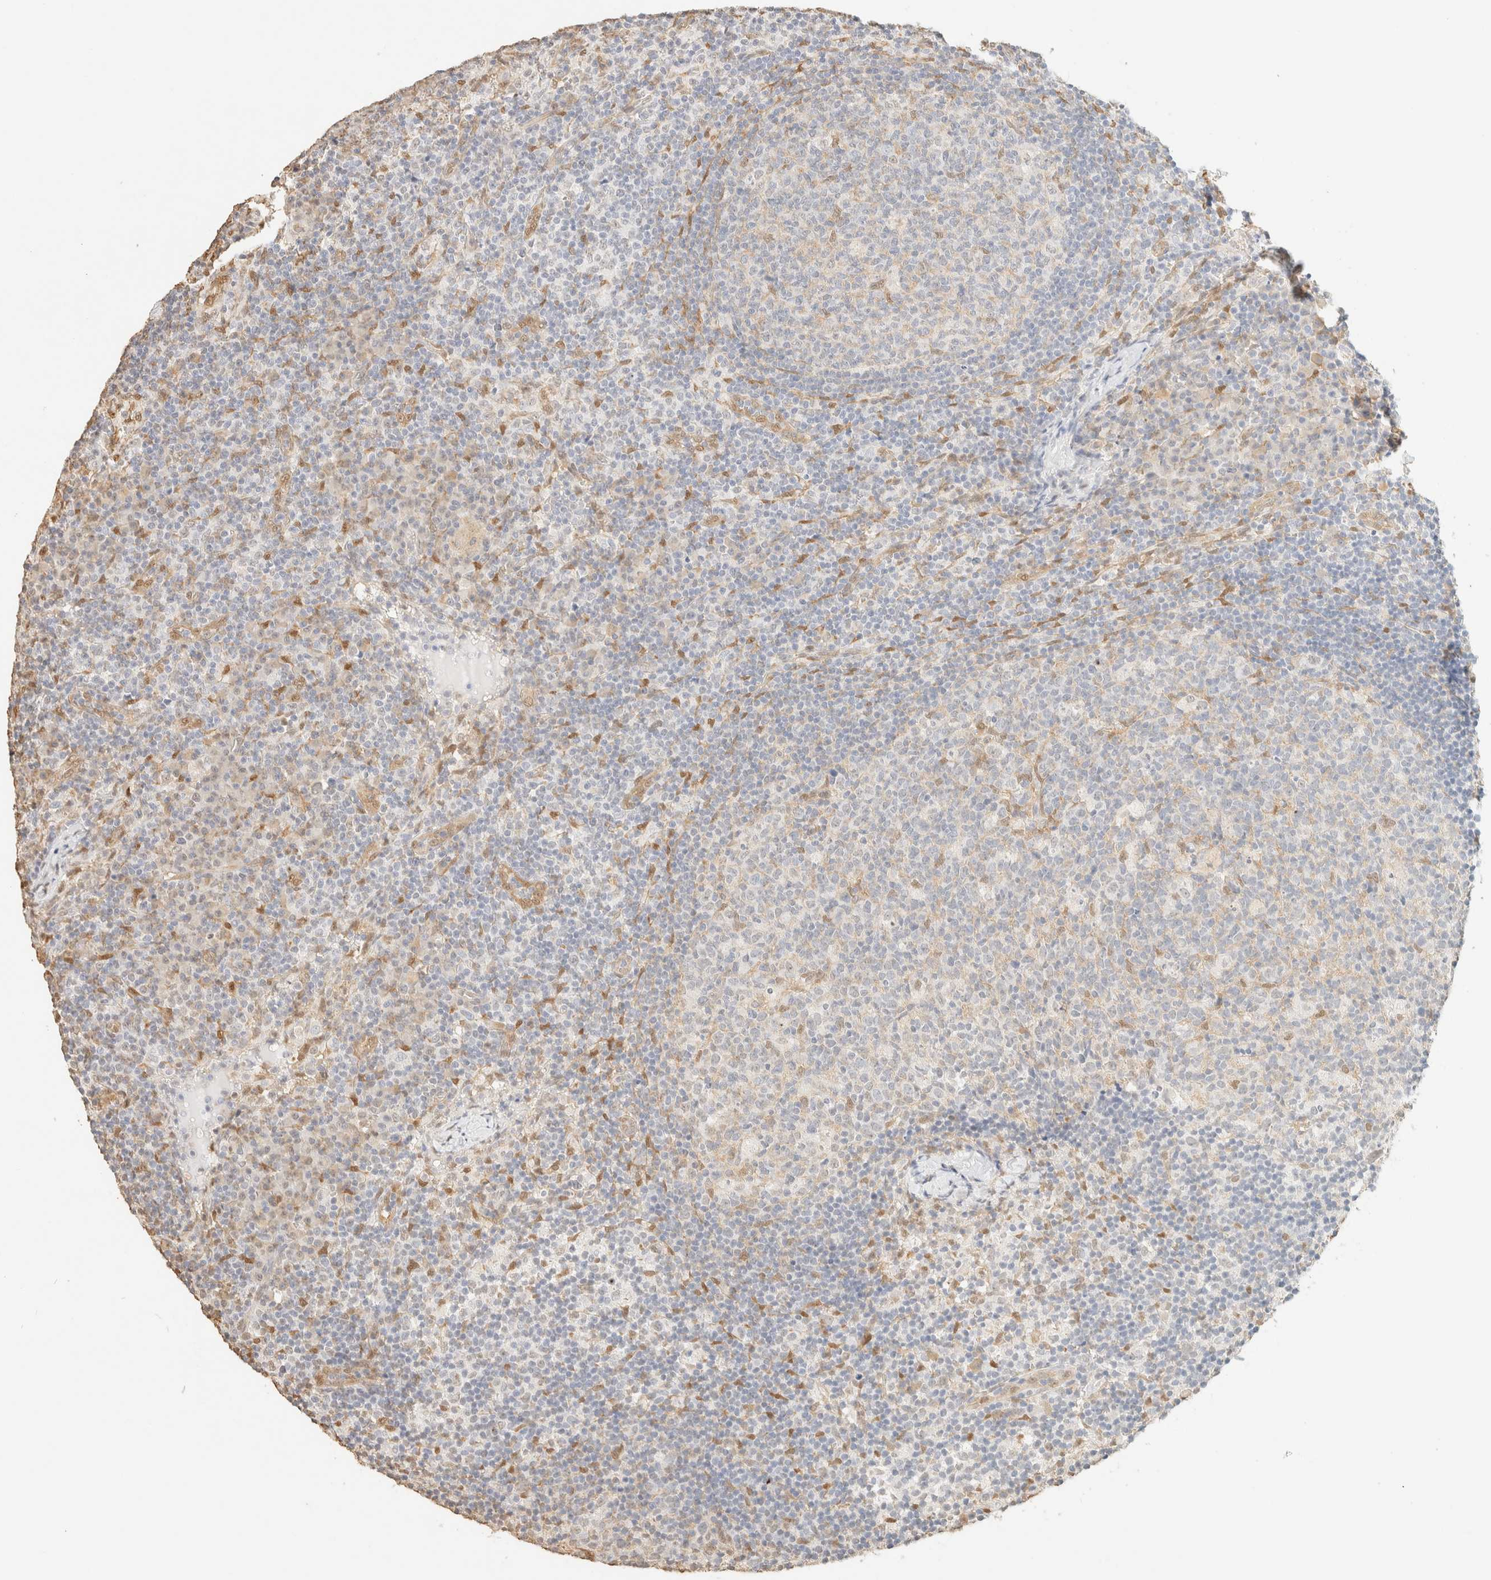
{"staining": {"intensity": "weak", "quantity": "<25%", "location": "nuclear"}, "tissue": "lymph node", "cell_type": "Germinal center cells", "image_type": "normal", "snomed": [{"axis": "morphology", "description": "Normal tissue, NOS"}, {"axis": "morphology", "description": "Inflammation, NOS"}, {"axis": "topography", "description": "Lymph node"}], "caption": "The image demonstrates no staining of germinal center cells in benign lymph node.", "gene": "S100A13", "patient": {"sex": "male", "age": 55}}